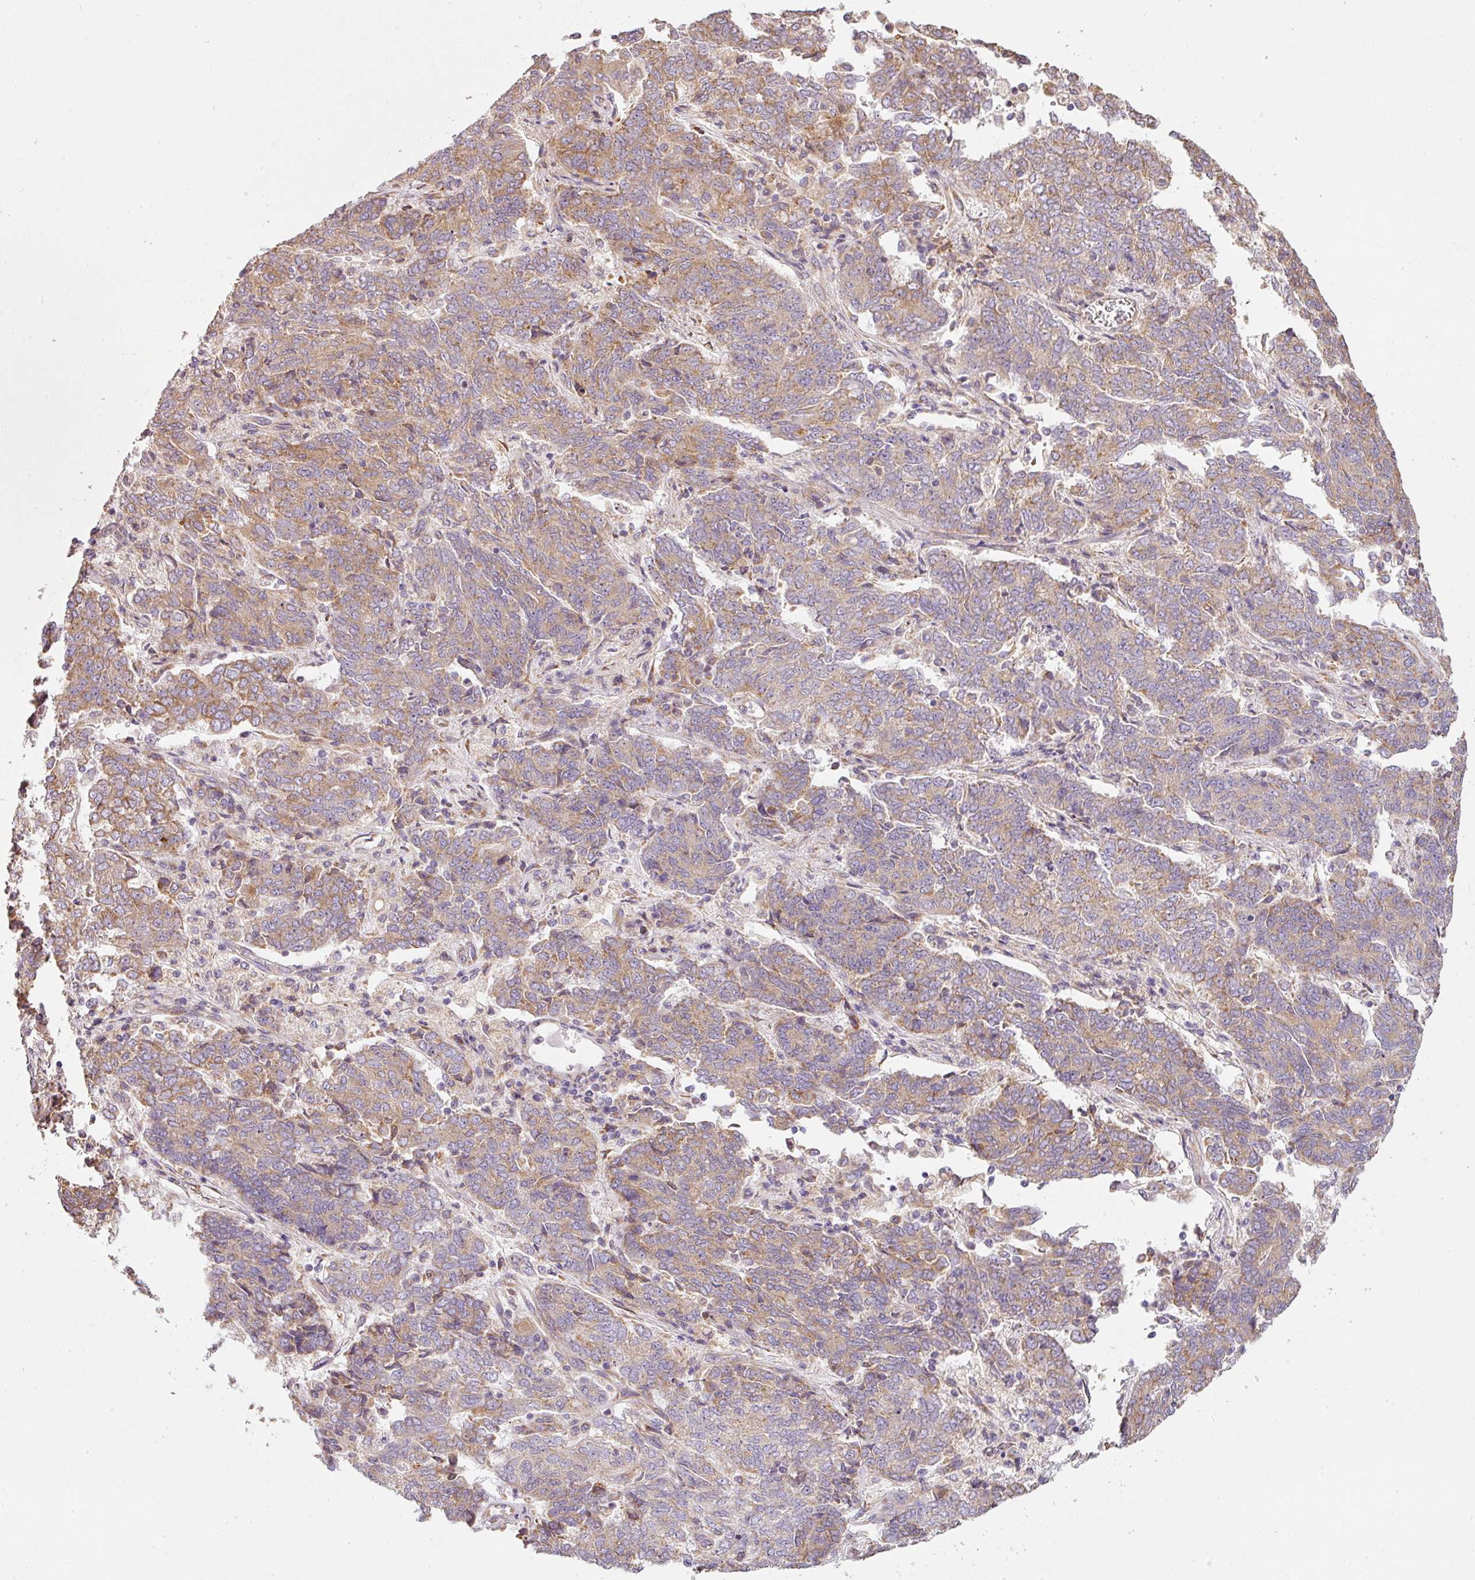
{"staining": {"intensity": "moderate", "quantity": "25%-75%", "location": "cytoplasmic/membranous"}, "tissue": "endometrial cancer", "cell_type": "Tumor cells", "image_type": "cancer", "snomed": [{"axis": "morphology", "description": "Adenocarcinoma, NOS"}, {"axis": "topography", "description": "Endometrium"}], "caption": "Immunohistochemical staining of human adenocarcinoma (endometrial) reveals moderate cytoplasmic/membranous protein positivity in about 25%-75% of tumor cells.", "gene": "MORN4", "patient": {"sex": "female", "age": 80}}